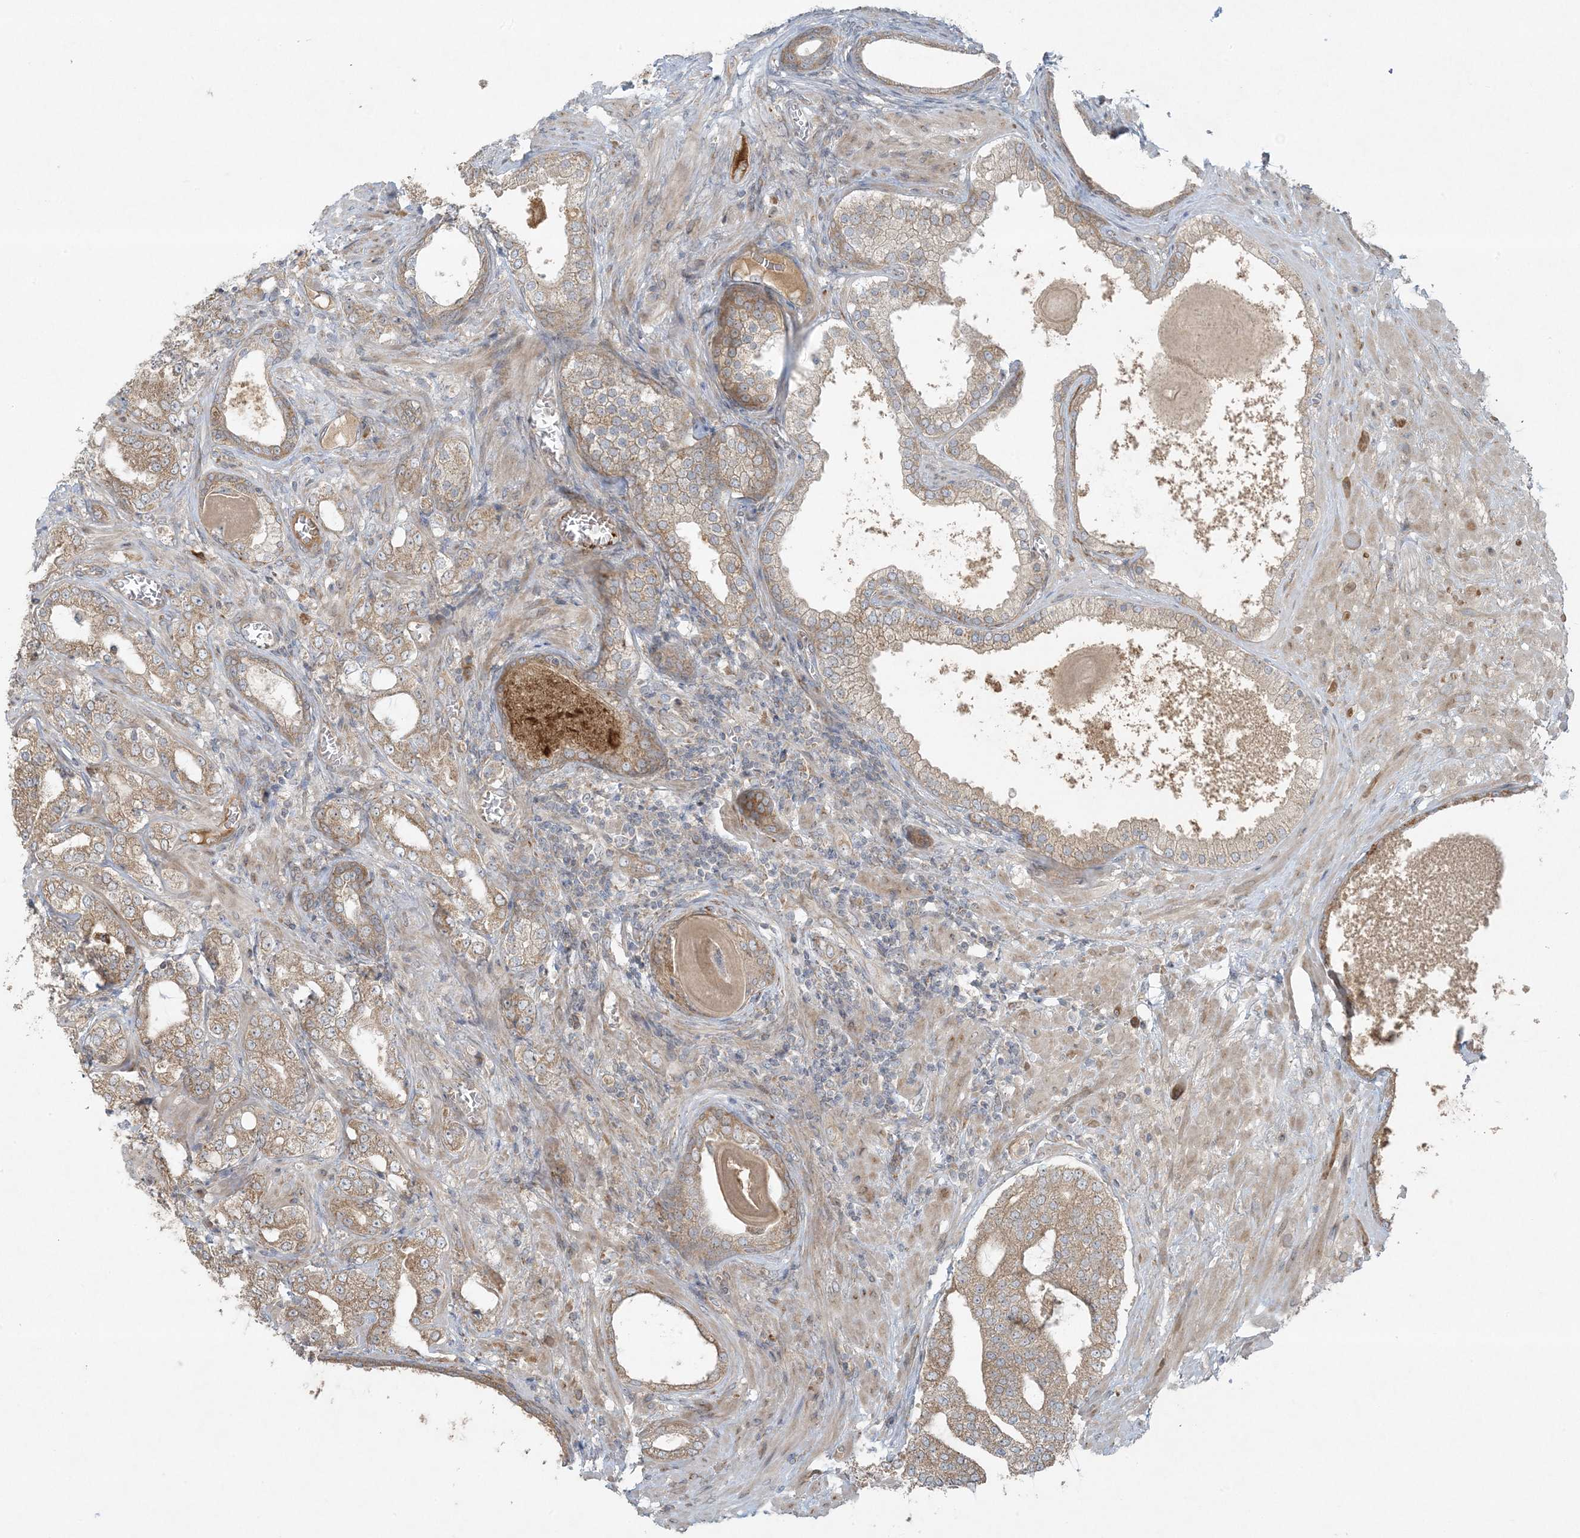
{"staining": {"intensity": "moderate", "quantity": ">75%", "location": "cytoplasmic/membranous"}, "tissue": "prostate cancer", "cell_type": "Tumor cells", "image_type": "cancer", "snomed": [{"axis": "morphology", "description": "Adenocarcinoma, High grade"}, {"axis": "topography", "description": "Prostate"}], "caption": "Immunohistochemical staining of adenocarcinoma (high-grade) (prostate) reveals moderate cytoplasmic/membranous protein positivity in about >75% of tumor cells.", "gene": "ZNF263", "patient": {"sex": "male", "age": 64}}